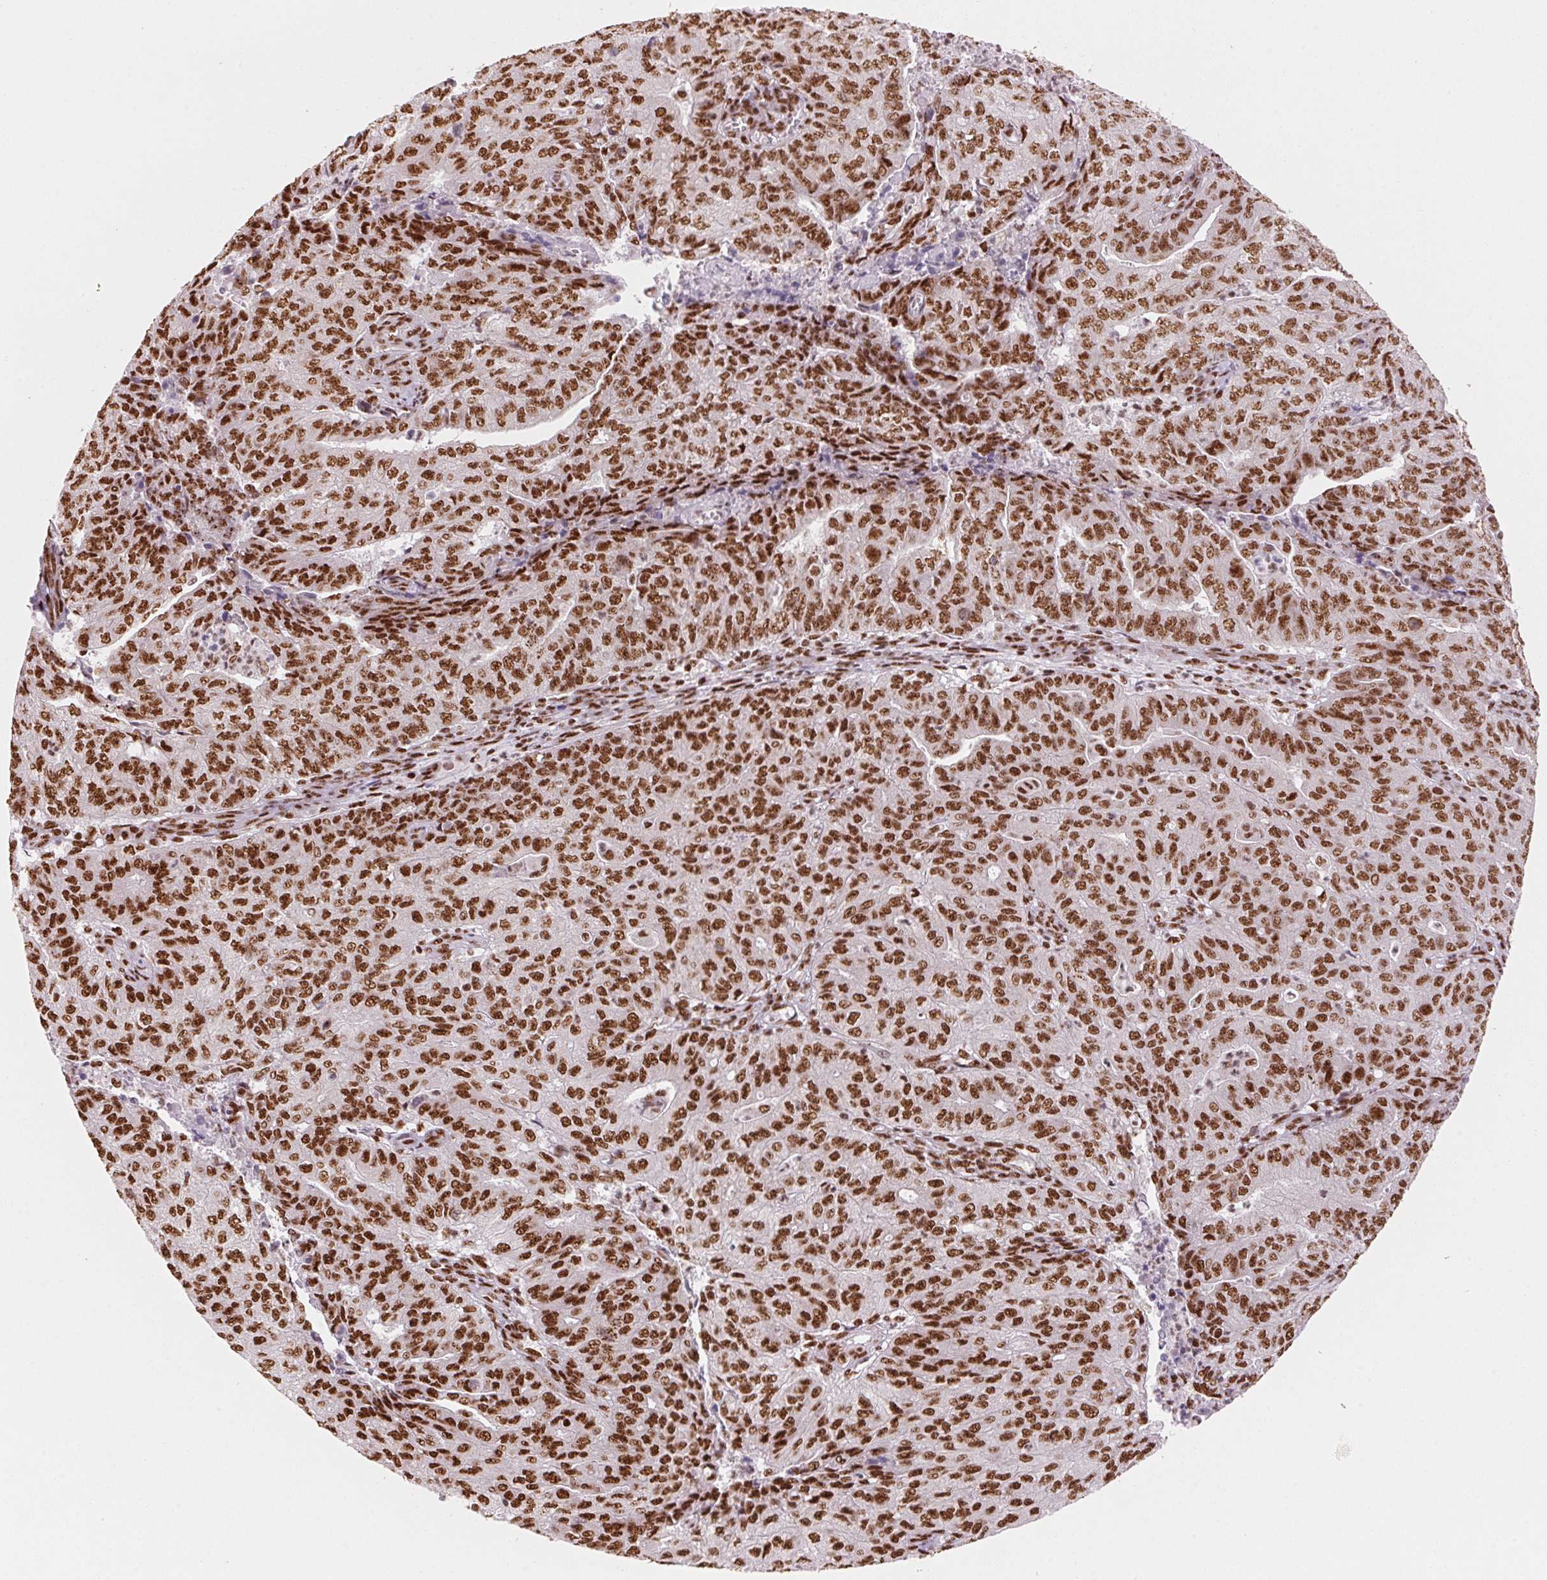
{"staining": {"intensity": "strong", "quantity": ">75%", "location": "nuclear"}, "tissue": "endometrial cancer", "cell_type": "Tumor cells", "image_type": "cancer", "snomed": [{"axis": "morphology", "description": "Adenocarcinoma, NOS"}, {"axis": "topography", "description": "Endometrium"}], "caption": "The immunohistochemical stain labels strong nuclear expression in tumor cells of adenocarcinoma (endometrial) tissue.", "gene": "NXF1", "patient": {"sex": "female", "age": 82}}